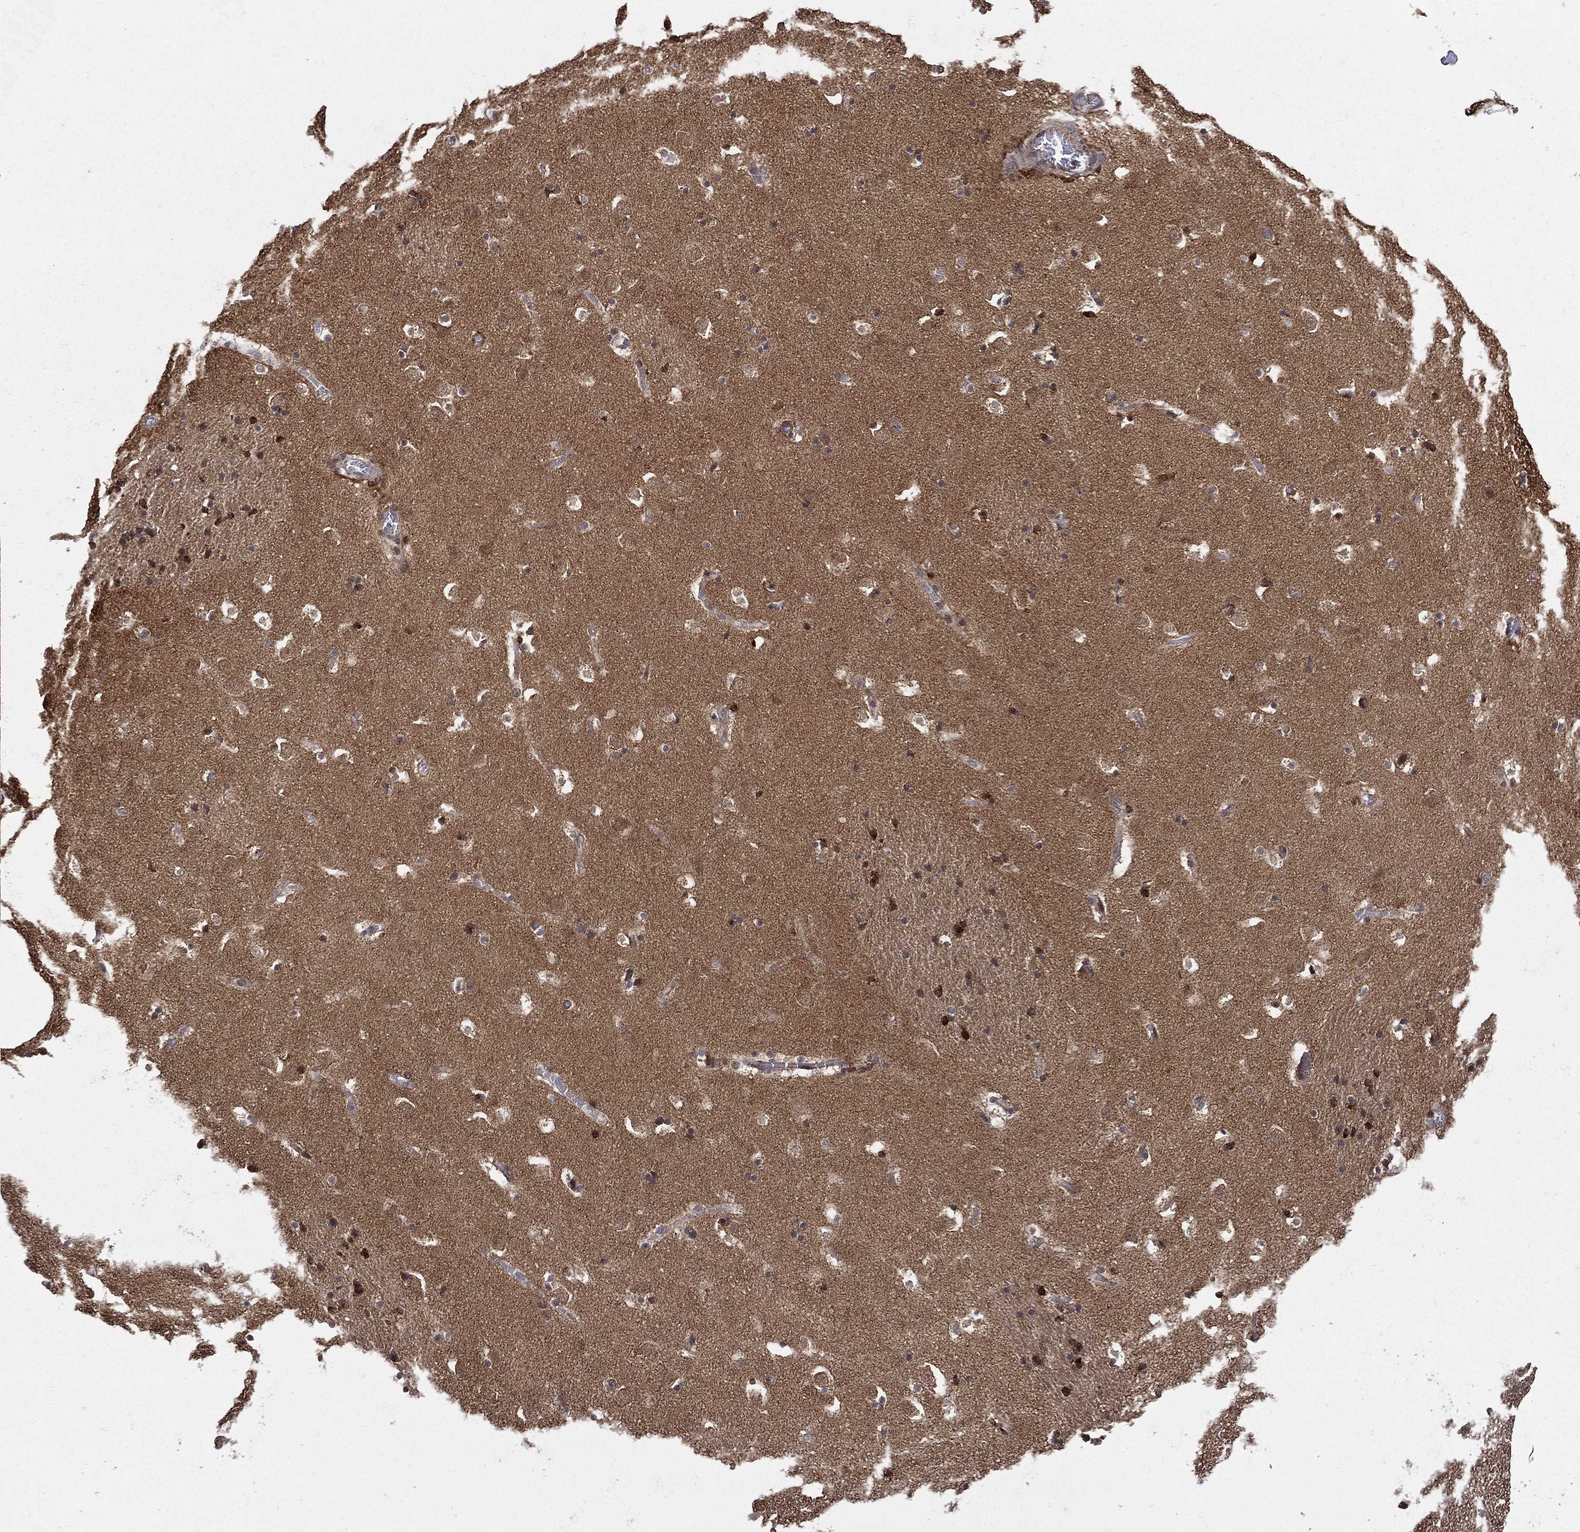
{"staining": {"intensity": "negative", "quantity": "none", "location": "none"}, "tissue": "caudate", "cell_type": "Glial cells", "image_type": "normal", "snomed": [{"axis": "morphology", "description": "Normal tissue, NOS"}, {"axis": "topography", "description": "Lateral ventricle wall"}], "caption": "Immunohistochemistry (IHC) photomicrograph of normal human caudate stained for a protein (brown), which exhibits no positivity in glial cells.", "gene": "RAB11FIP4", "patient": {"sex": "female", "age": 42}}